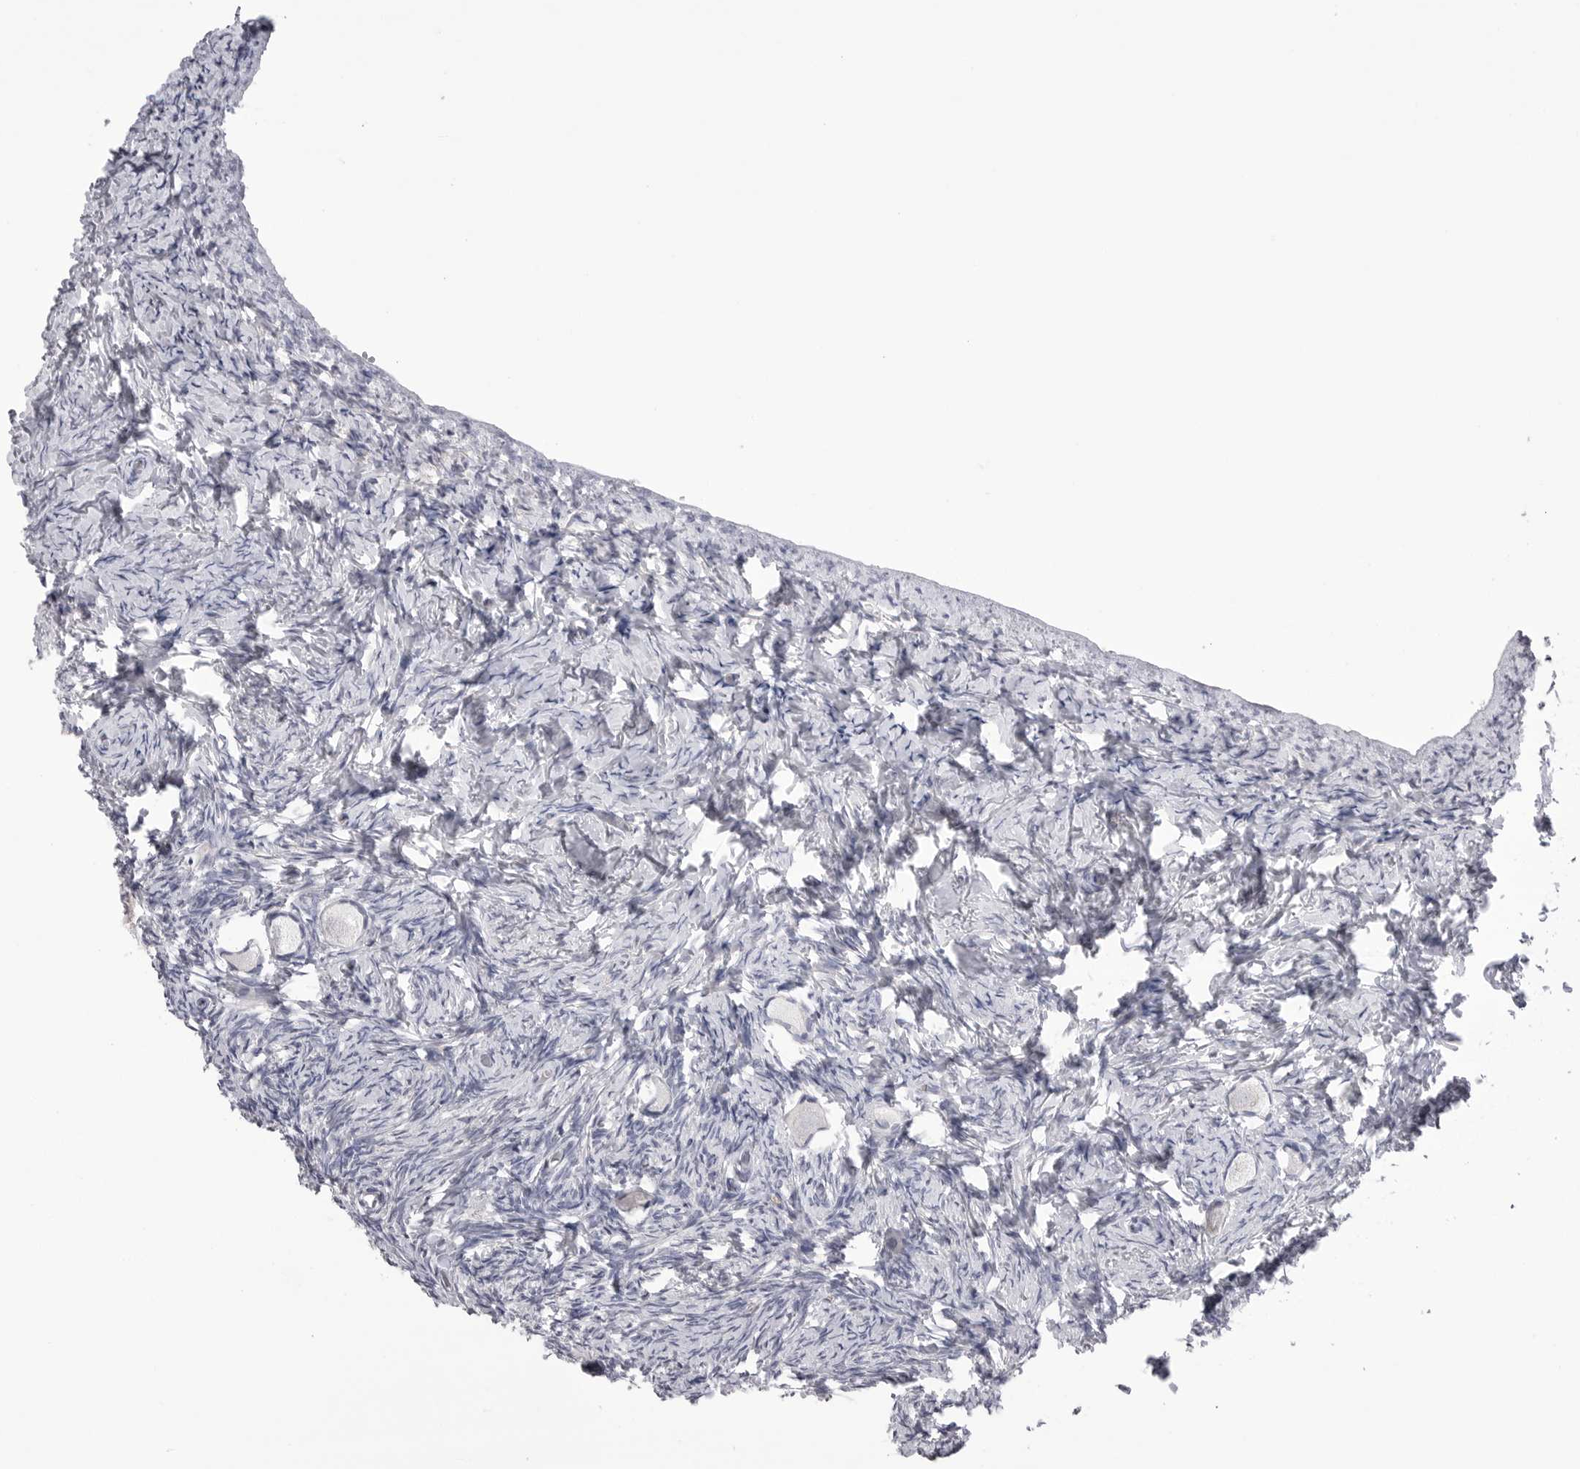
{"staining": {"intensity": "negative", "quantity": "none", "location": "none"}, "tissue": "ovary", "cell_type": "Follicle cells", "image_type": "normal", "snomed": [{"axis": "morphology", "description": "Normal tissue, NOS"}, {"axis": "topography", "description": "Ovary"}], "caption": "IHC of normal human ovary reveals no staining in follicle cells. (Stains: DAB immunohistochemistry with hematoxylin counter stain, Microscopy: brightfield microscopy at high magnification).", "gene": "DLGAP3", "patient": {"sex": "female", "age": 27}}